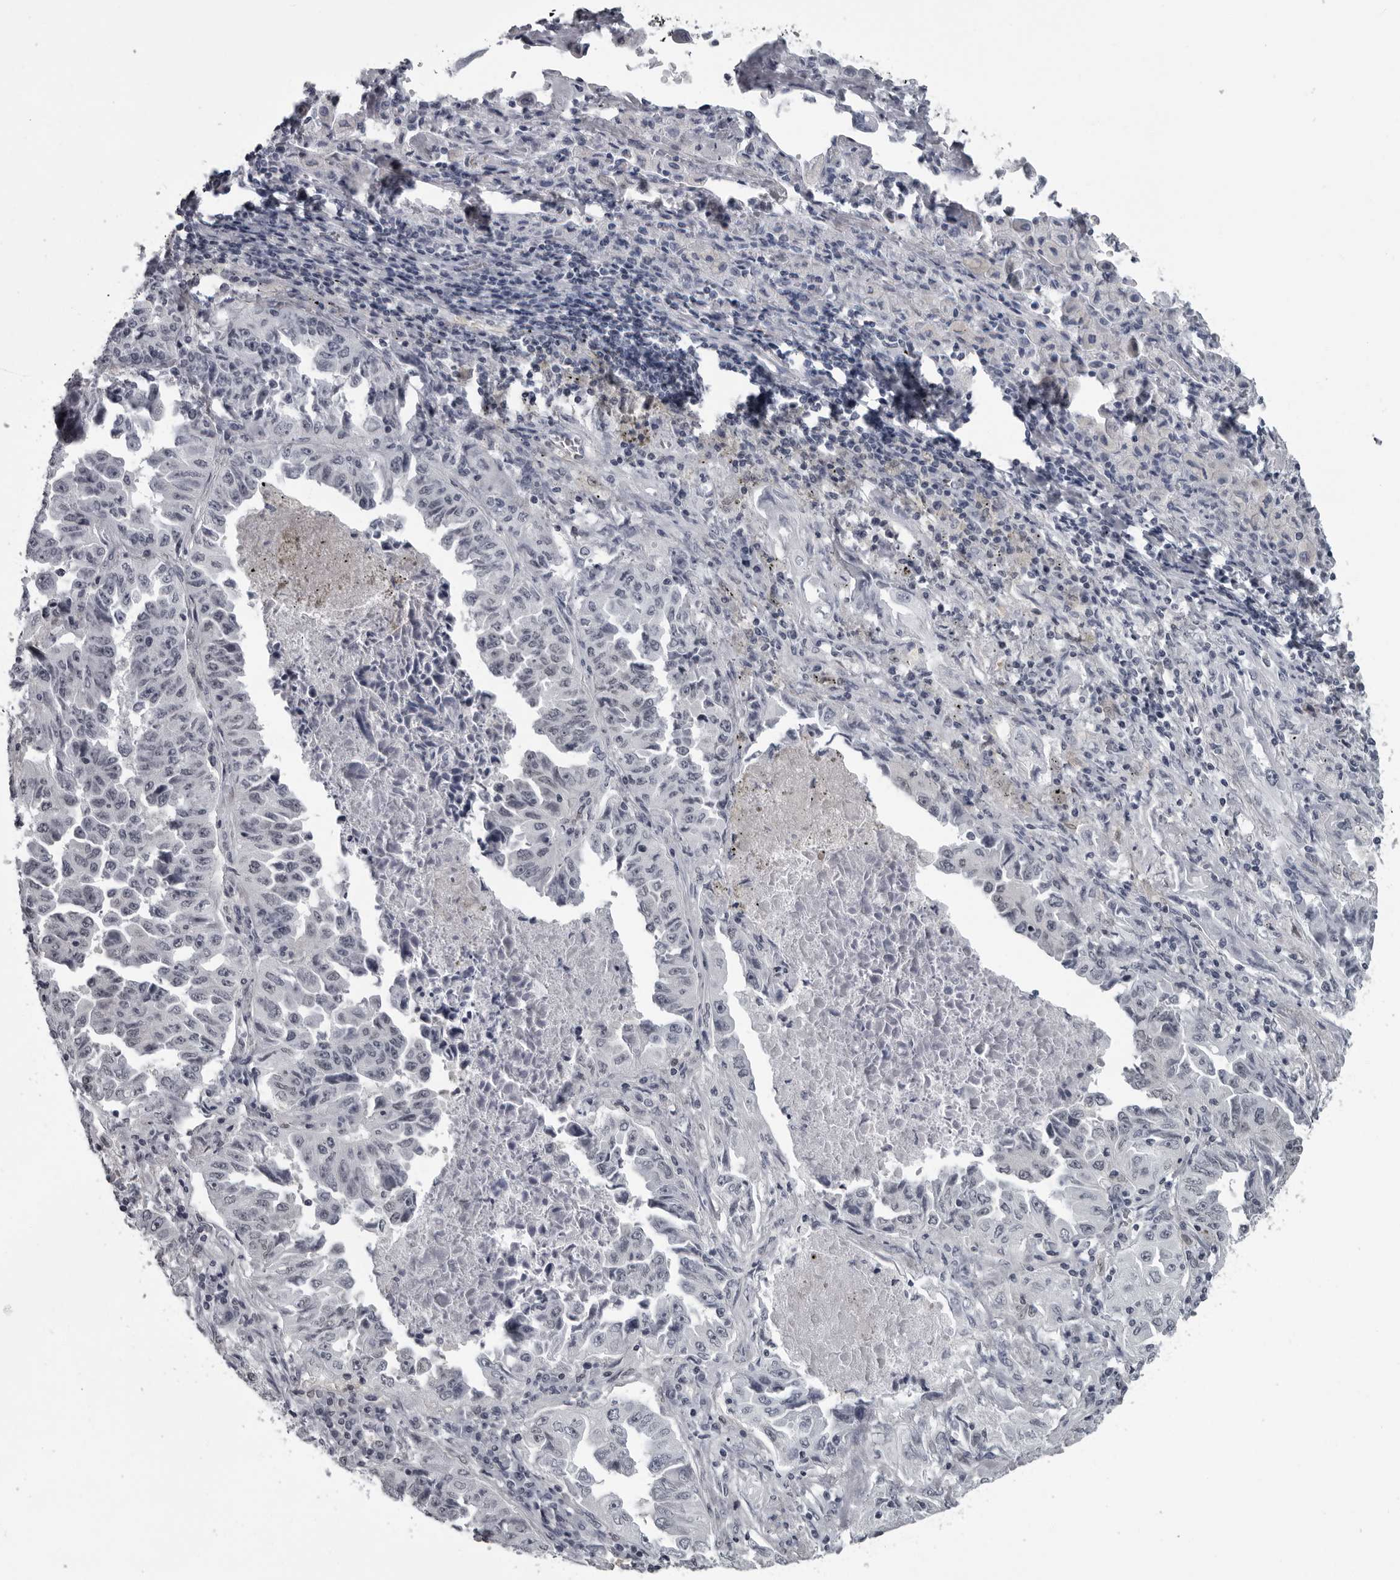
{"staining": {"intensity": "negative", "quantity": "none", "location": "none"}, "tissue": "lung cancer", "cell_type": "Tumor cells", "image_type": "cancer", "snomed": [{"axis": "morphology", "description": "Adenocarcinoma, NOS"}, {"axis": "topography", "description": "Lung"}], "caption": "Micrograph shows no significant protein staining in tumor cells of adenocarcinoma (lung). (Stains: DAB immunohistochemistry (IHC) with hematoxylin counter stain, Microscopy: brightfield microscopy at high magnification).", "gene": "LZIC", "patient": {"sex": "female", "age": 51}}